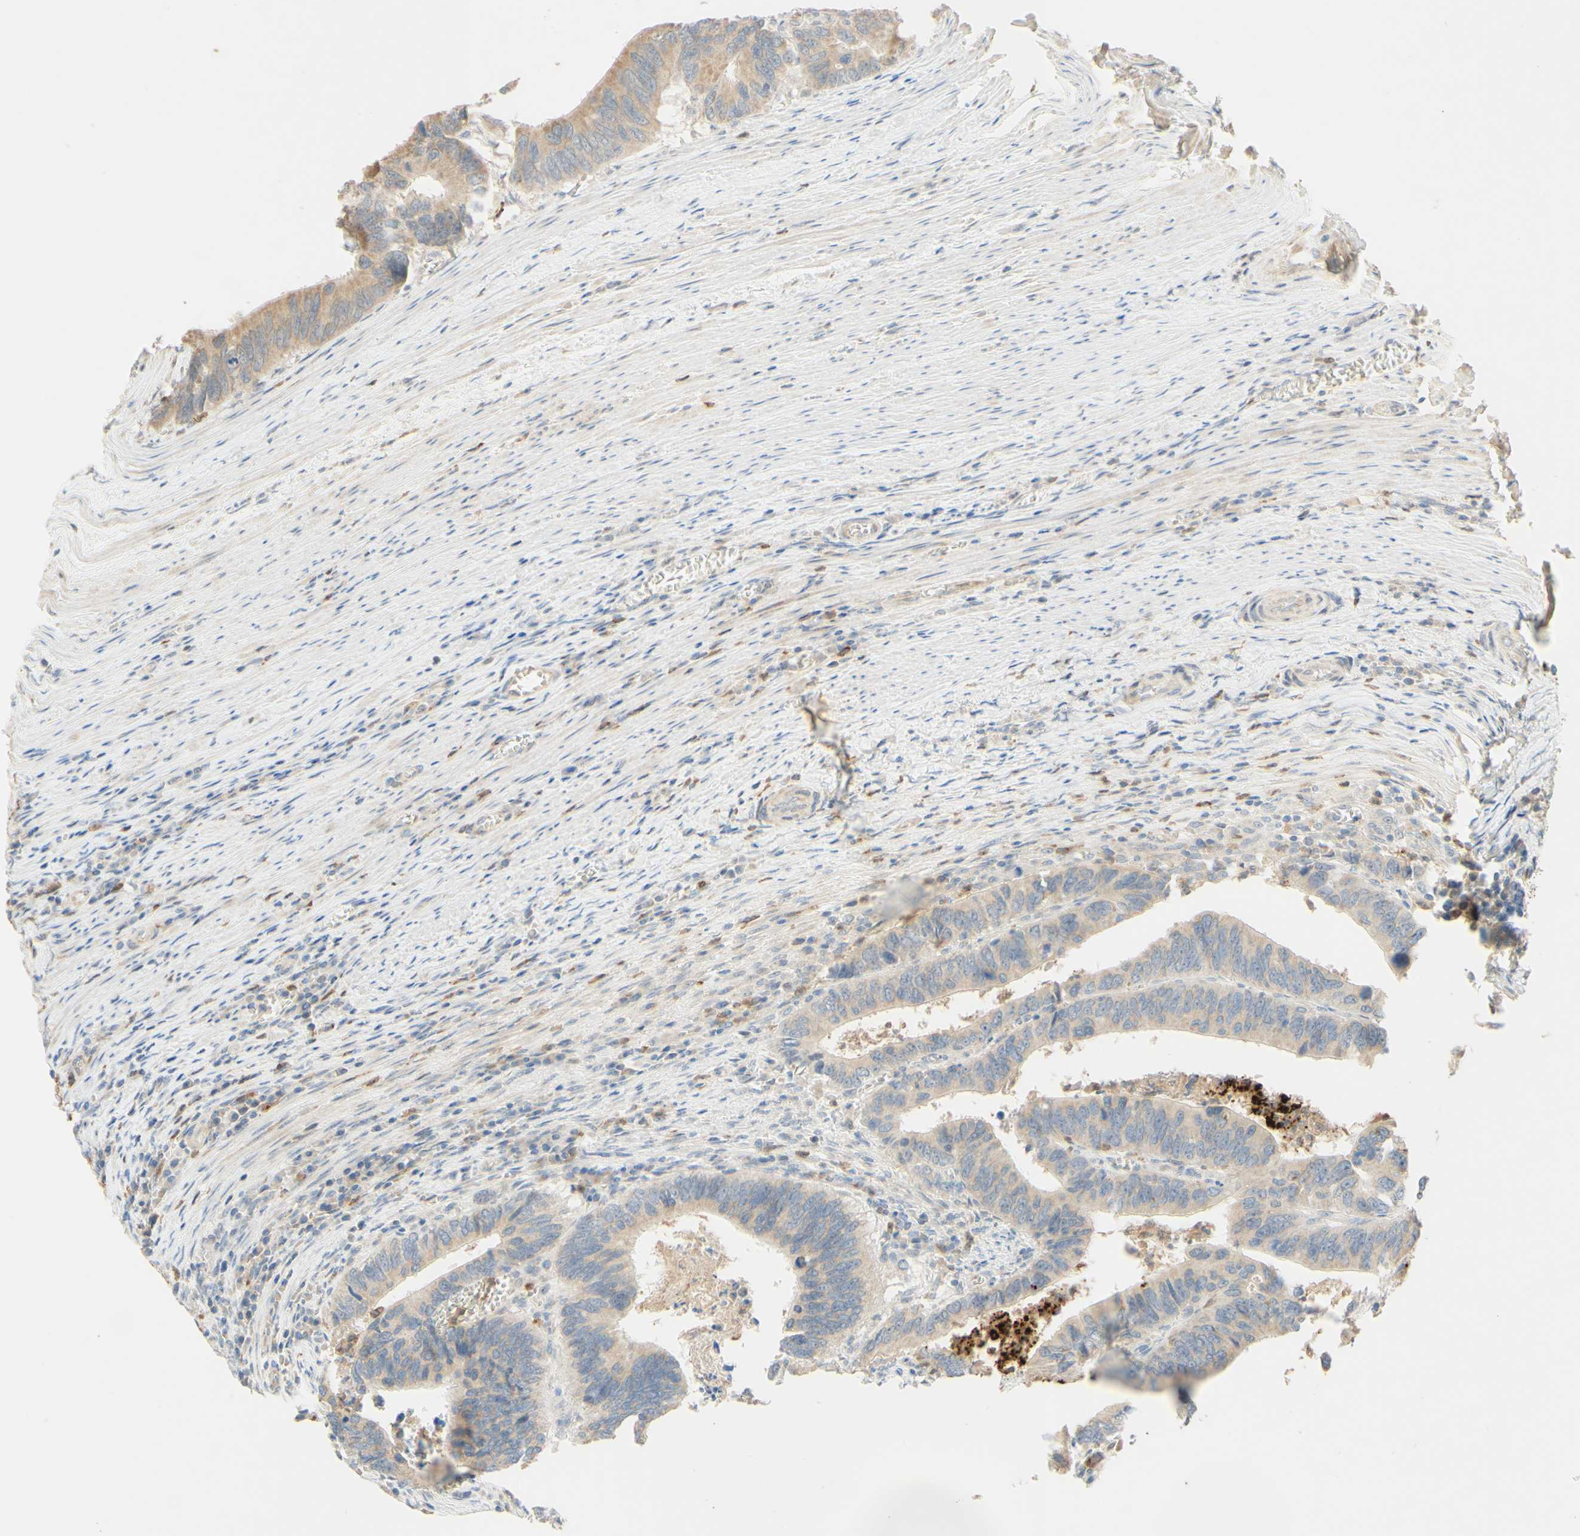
{"staining": {"intensity": "weak", "quantity": ">75%", "location": "cytoplasmic/membranous"}, "tissue": "colorectal cancer", "cell_type": "Tumor cells", "image_type": "cancer", "snomed": [{"axis": "morphology", "description": "Adenocarcinoma, NOS"}, {"axis": "topography", "description": "Colon"}], "caption": "Protein staining of colorectal cancer (adenocarcinoma) tissue shows weak cytoplasmic/membranous expression in about >75% of tumor cells.", "gene": "GATA1", "patient": {"sex": "male", "age": 72}}